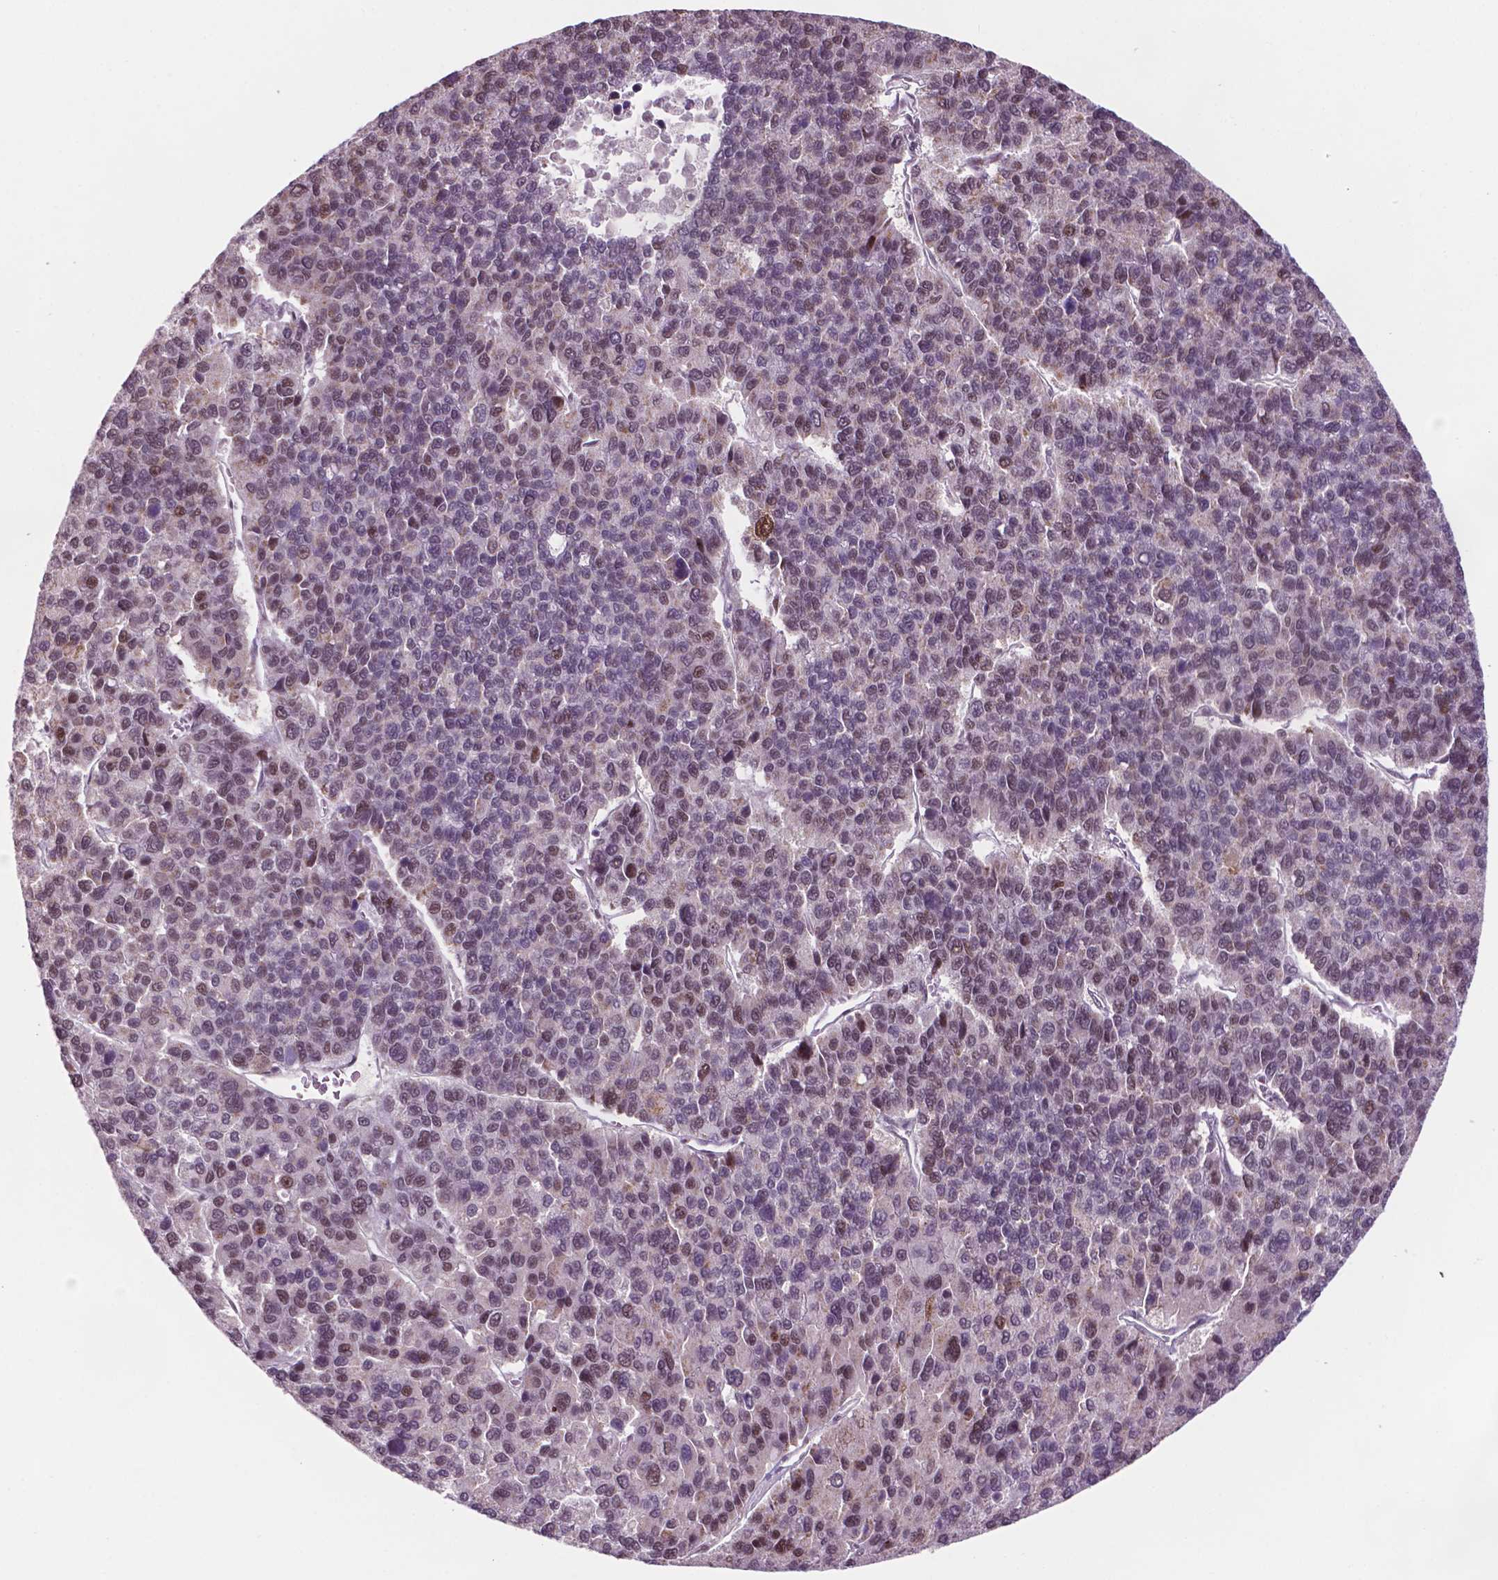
{"staining": {"intensity": "moderate", "quantity": "25%-75%", "location": "nuclear"}, "tissue": "liver cancer", "cell_type": "Tumor cells", "image_type": "cancer", "snomed": [{"axis": "morphology", "description": "Carcinoma, Hepatocellular, NOS"}, {"axis": "topography", "description": "Liver"}], "caption": "An image of human liver hepatocellular carcinoma stained for a protein reveals moderate nuclear brown staining in tumor cells.", "gene": "PER2", "patient": {"sex": "female", "age": 41}}